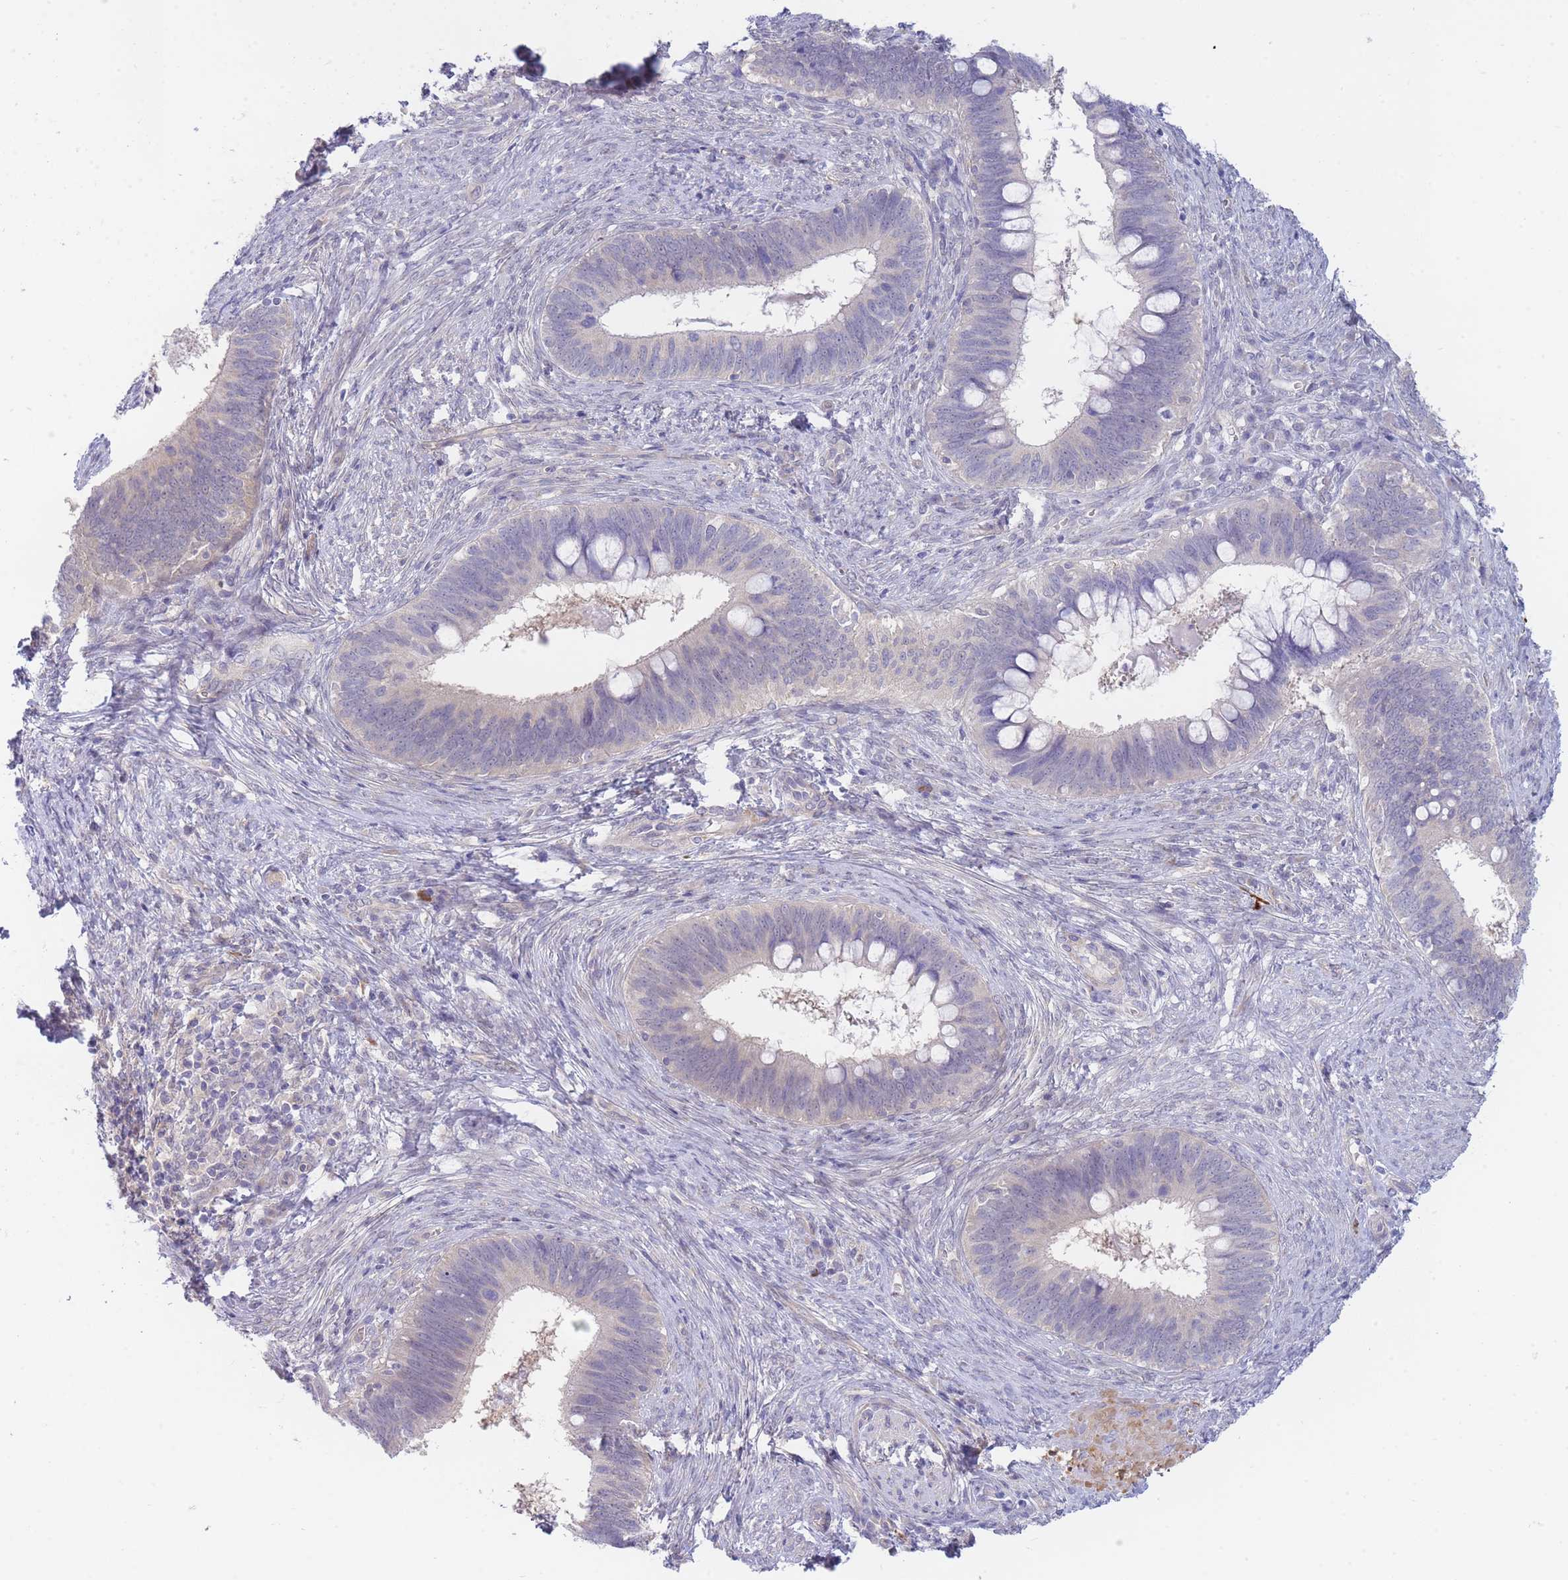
{"staining": {"intensity": "negative", "quantity": "none", "location": "none"}, "tissue": "cervical cancer", "cell_type": "Tumor cells", "image_type": "cancer", "snomed": [{"axis": "morphology", "description": "Adenocarcinoma, NOS"}, {"axis": "topography", "description": "Cervix"}], "caption": "Adenocarcinoma (cervical) was stained to show a protein in brown. There is no significant staining in tumor cells.", "gene": "SUGT1", "patient": {"sex": "female", "age": 42}}